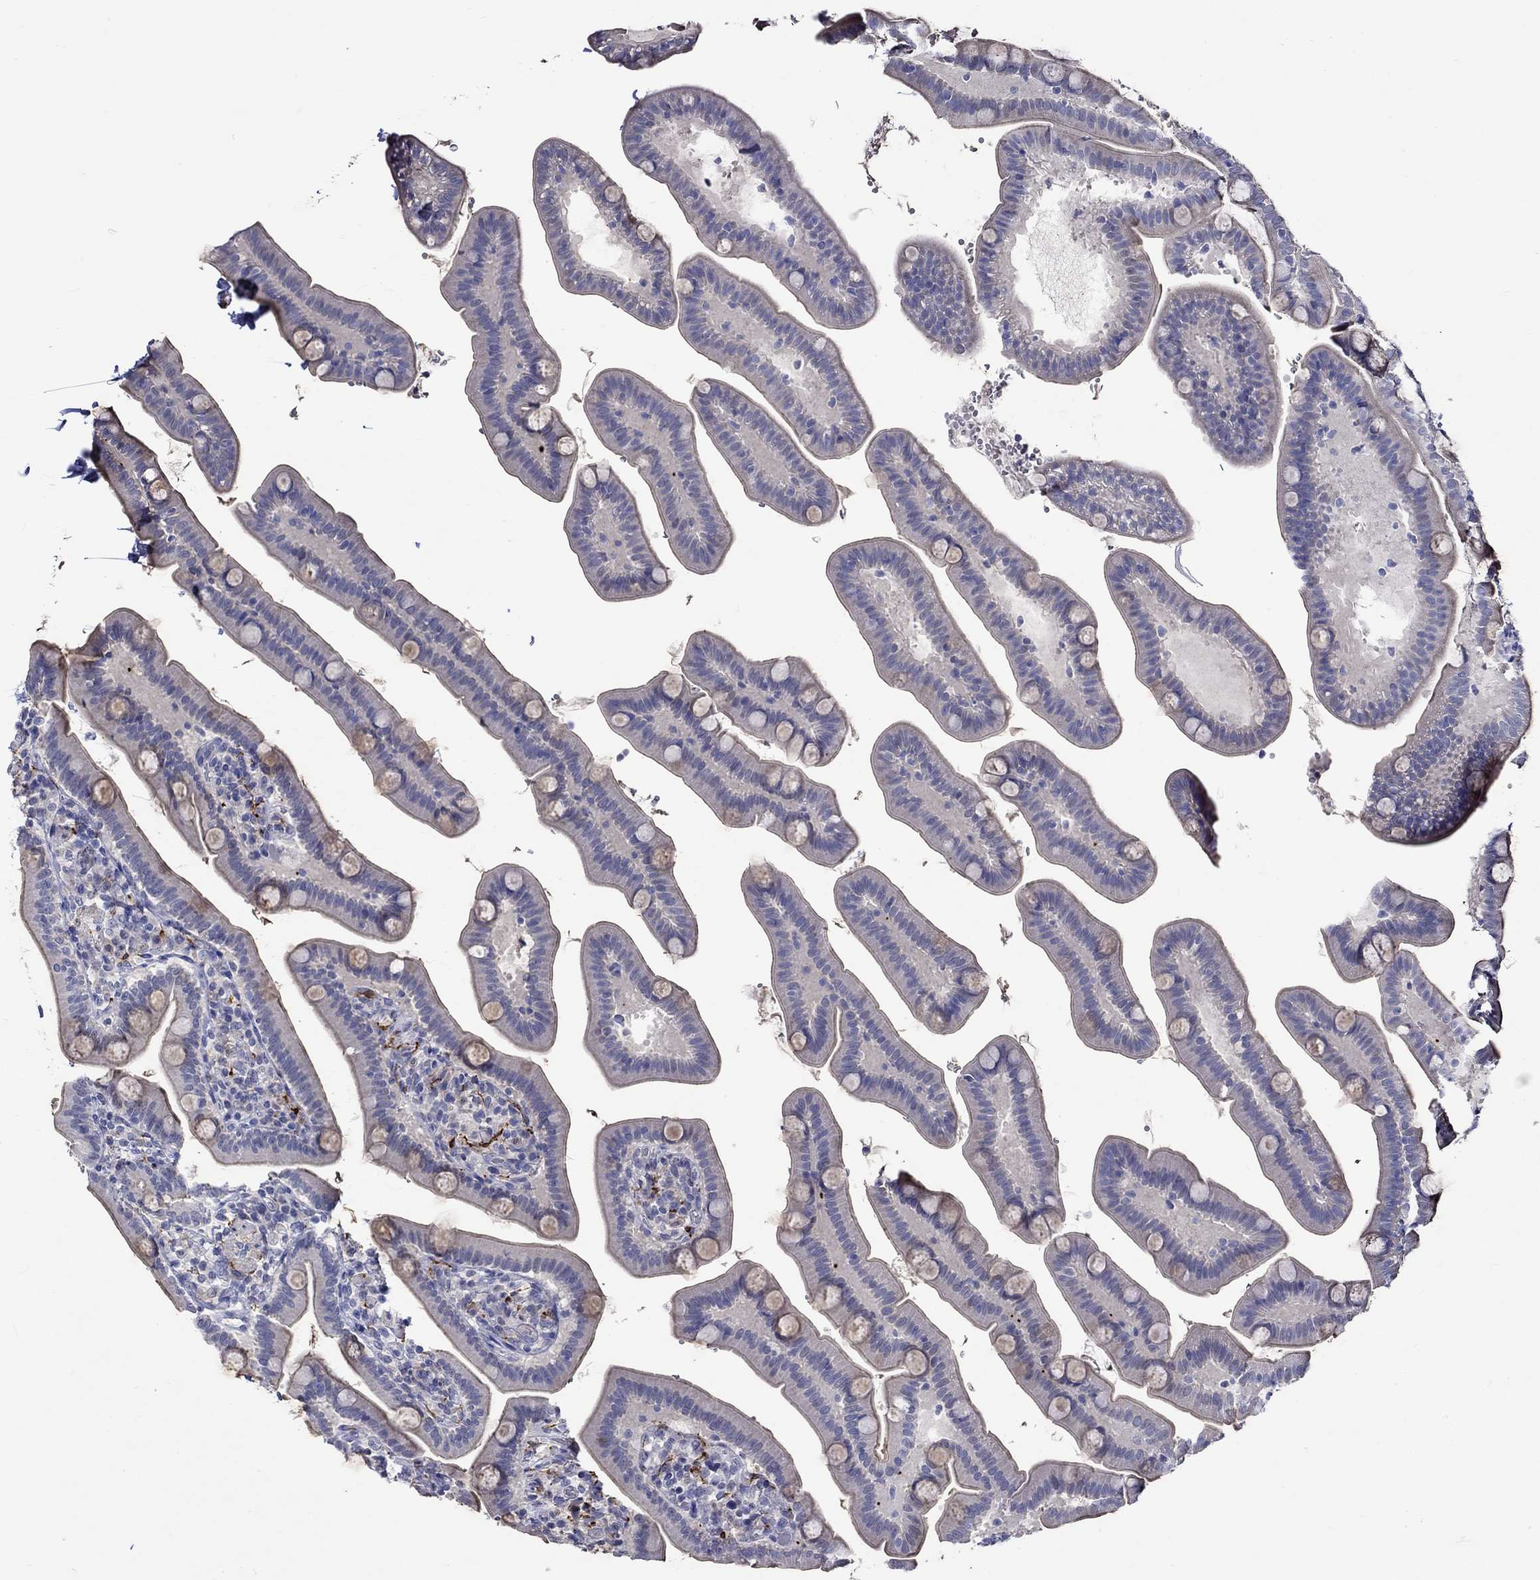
{"staining": {"intensity": "negative", "quantity": "none", "location": "none"}, "tissue": "small intestine", "cell_type": "Glandular cells", "image_type": "normal", "snomed": [{"axis": "morphology", "description": "Normal tissue, NOS"}, {"axis": "topography", "description": "Small intestine"}], "caption": "Glandular cells are negative for brown protein staining in unremarkable small intestine.", "gene": "CRYAB", "patient": {"sex": "male", "age": 66}}